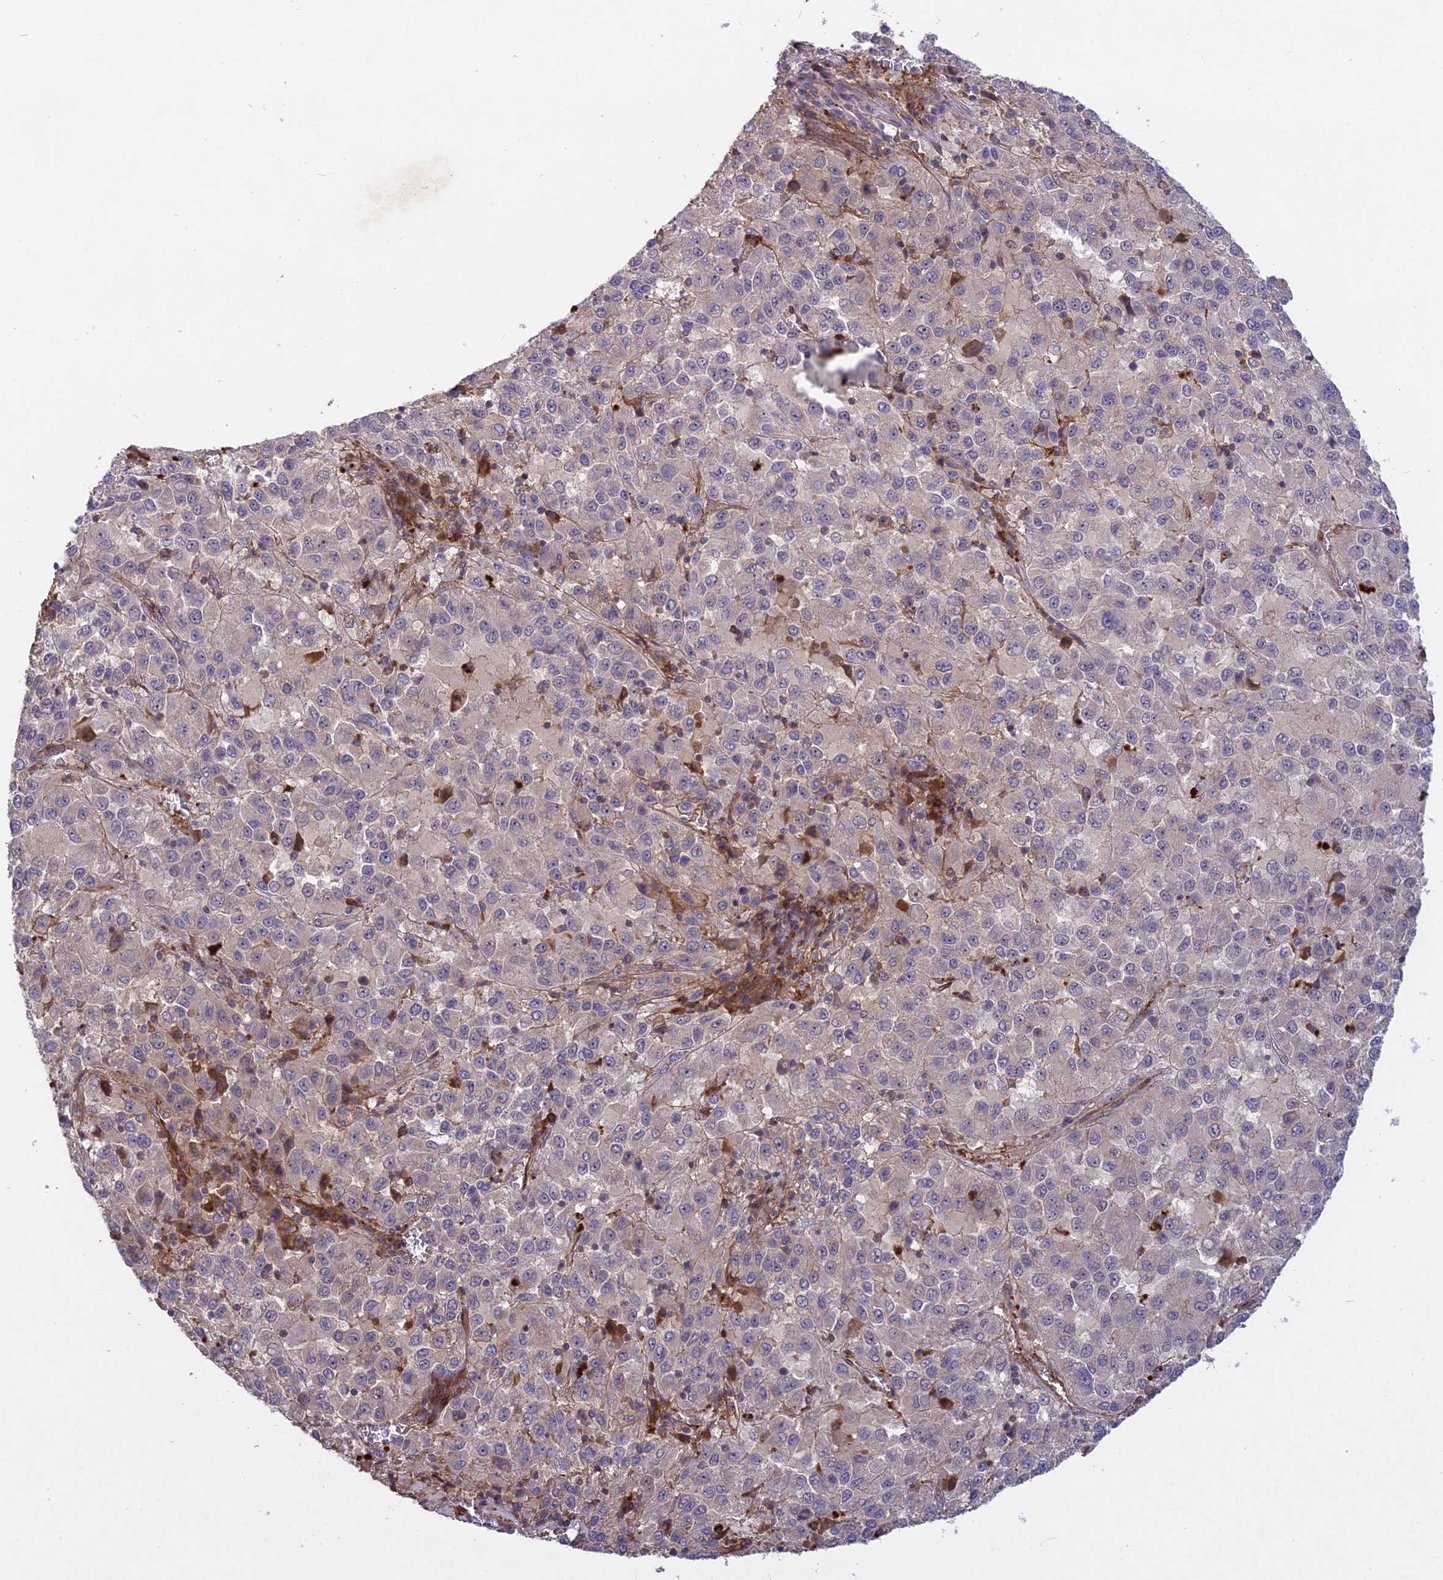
{"staining": {"intensity": "negative", "quantity": "none", "location": "none"}, "tissue": "melanoma", "cell_type": "Tumor cells", "image_type": "cancer", "snomed": [{"axis": "morphology", "description": "Malignant melanoma, Metastatic site"}, {"axis": "topography", "description": "Lung"}], "caption": "The immunohistochemistry (IHC) histopathology image has no significant positivity in tumor cells of malignant melanoma (metastatic site) tissue.", "gene": "ADO", "patient": {"sex": "male", "age": 64}}